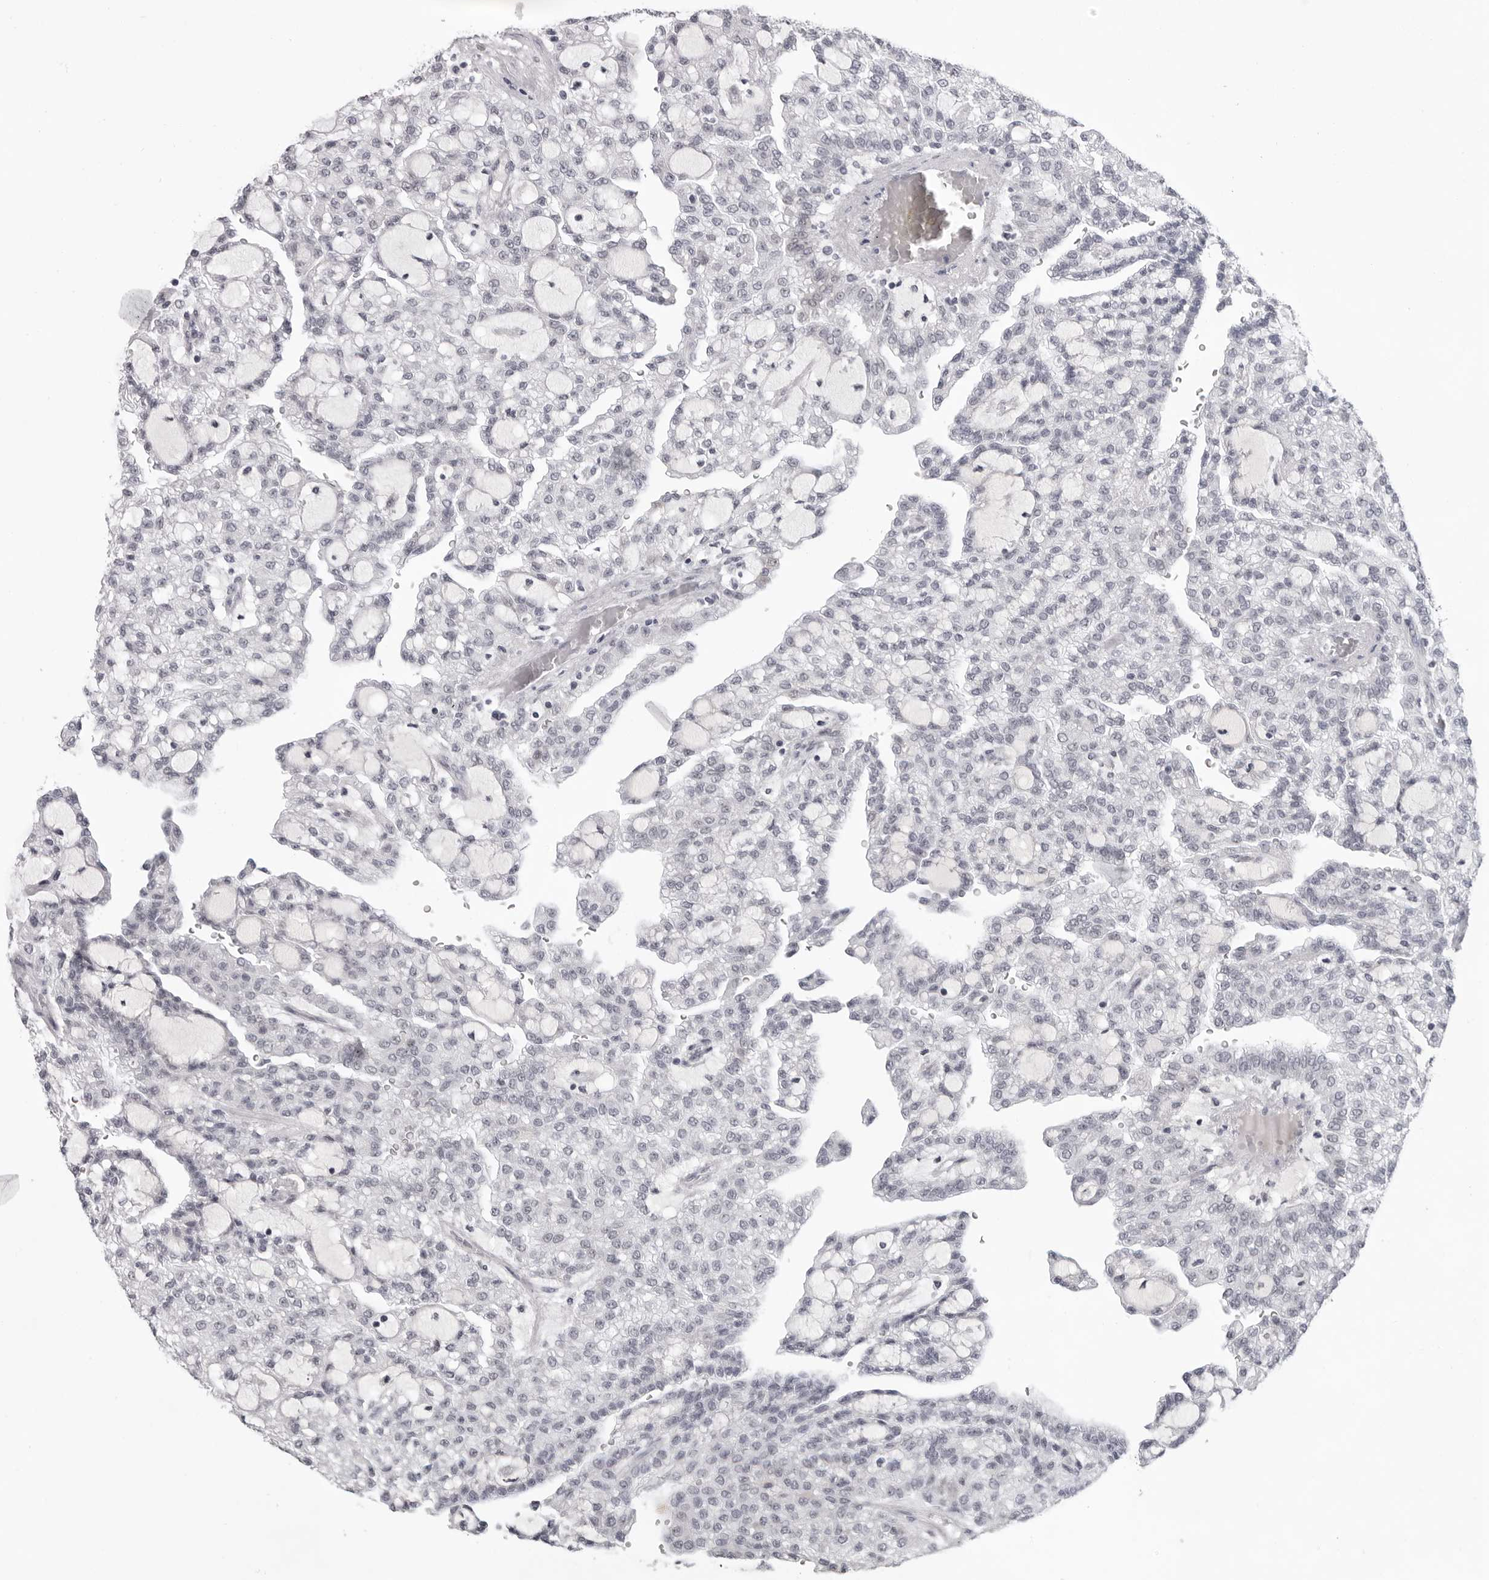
{"staining": {"intensity": "negative", "quantity": "none", "location": "none"}, "tissue": "renal cancer", "cell_type": "Tumor cells", "image_type": "cancer", "snomed": [{"axis": "morphology", "description": "Adenocarcinoma, NOS"}, {"axis": "topography", "description": "Kidney"}], "caption": "An IHC image of renal cancer (adenocarcinoma) is shown. There is no staining in tumor cells of renal cancer (adenocarcinoma).", "gene": "EXOSC10", "patient": {"sex": "male", "age": 63}}